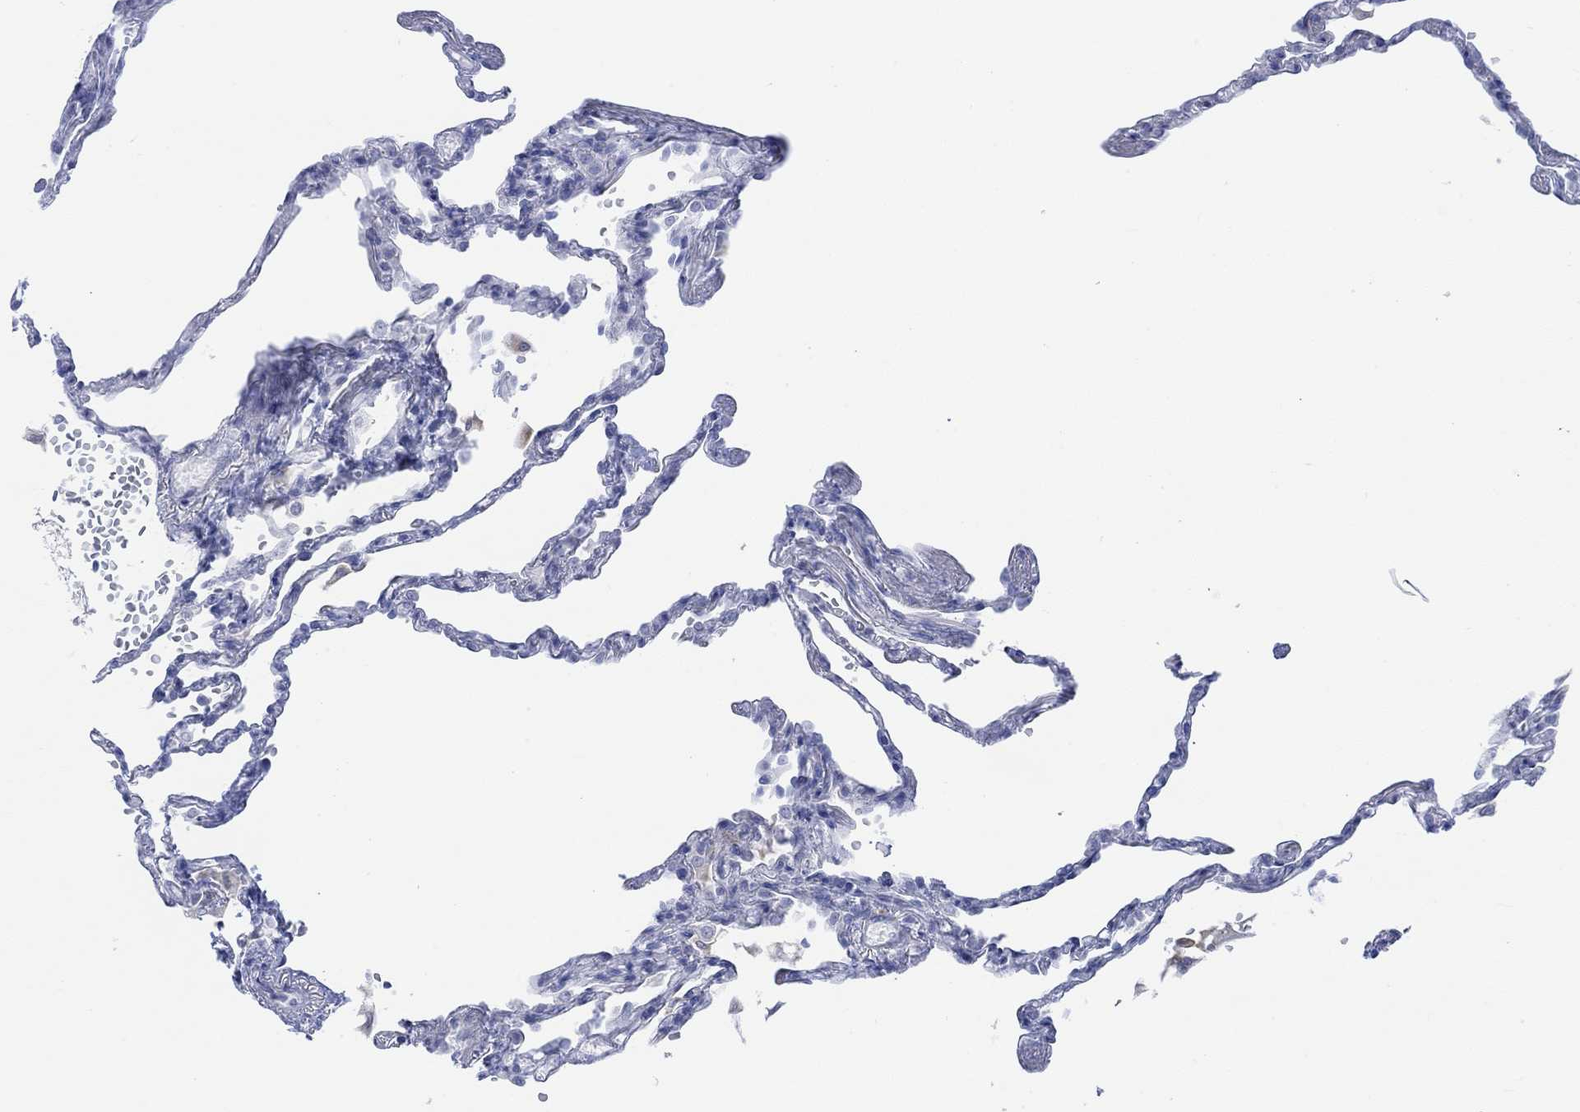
{"staining": {"intensity": "negative", "quantity": "none", "location": "none"}, "tissue": "lung", "cell_type": "Alveolar cells", "image_type": "normal", "snomed": [{"axis": "morphology", "description": "Normal tissue, NOS"}, {"axis": "topography", "description": "Lung"}], "caption": "DAB immunohistochemical staining of normal lung reveals no significant staining in alveolar cells. The staining is performed using DAB brown chromogen with nuclei counter-stained in using hematoxylin.", "gene": "AK8", "patient": {"sex": "male", "age": 78}}